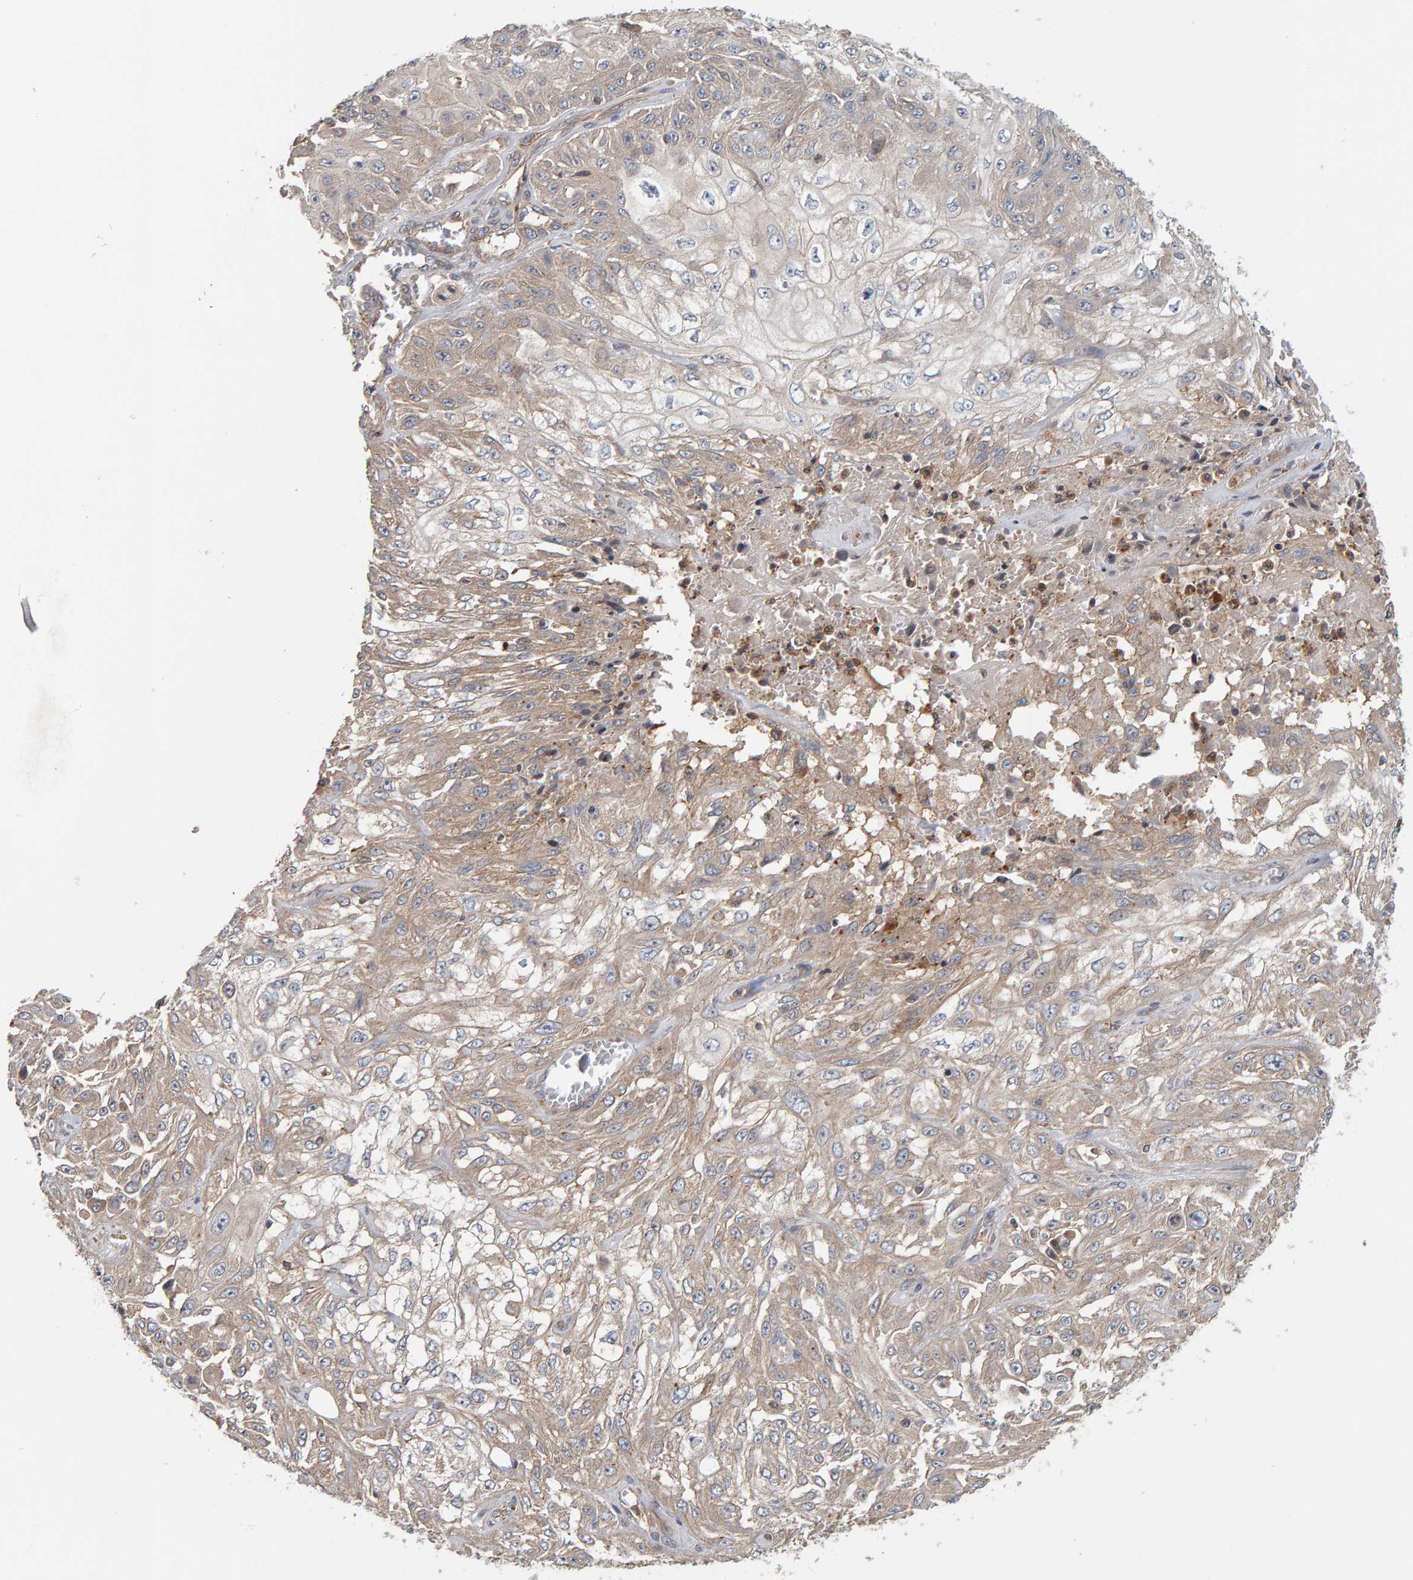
{"staining": {"intensity": "weak", "quantity": ">75%", "location": "cytoplasmic/membranous"}, "tissue": "skin cancer", "cell_type": "Tumor cells", "image_type": "cancer", "snomed": [{"axis": "morphology", "description": "Squamous cell carcinoma, NOS"}, {"axis": "morphology", "description": "Squamous cell carcinoma, metastatic, NOS"}, {"axis": "topography", "description": "Skin"}, {"axis": "topography", "description": "Lymph node"}], "caption": "Protein expression analysis of human skin cancer (squamous cell carcinoma) reveals weak cytoplasmic/membranous staining in approximately >75% of tumor cells.", "gene": "C9orf72", "patient": {"sex": "male", "age": 75}}